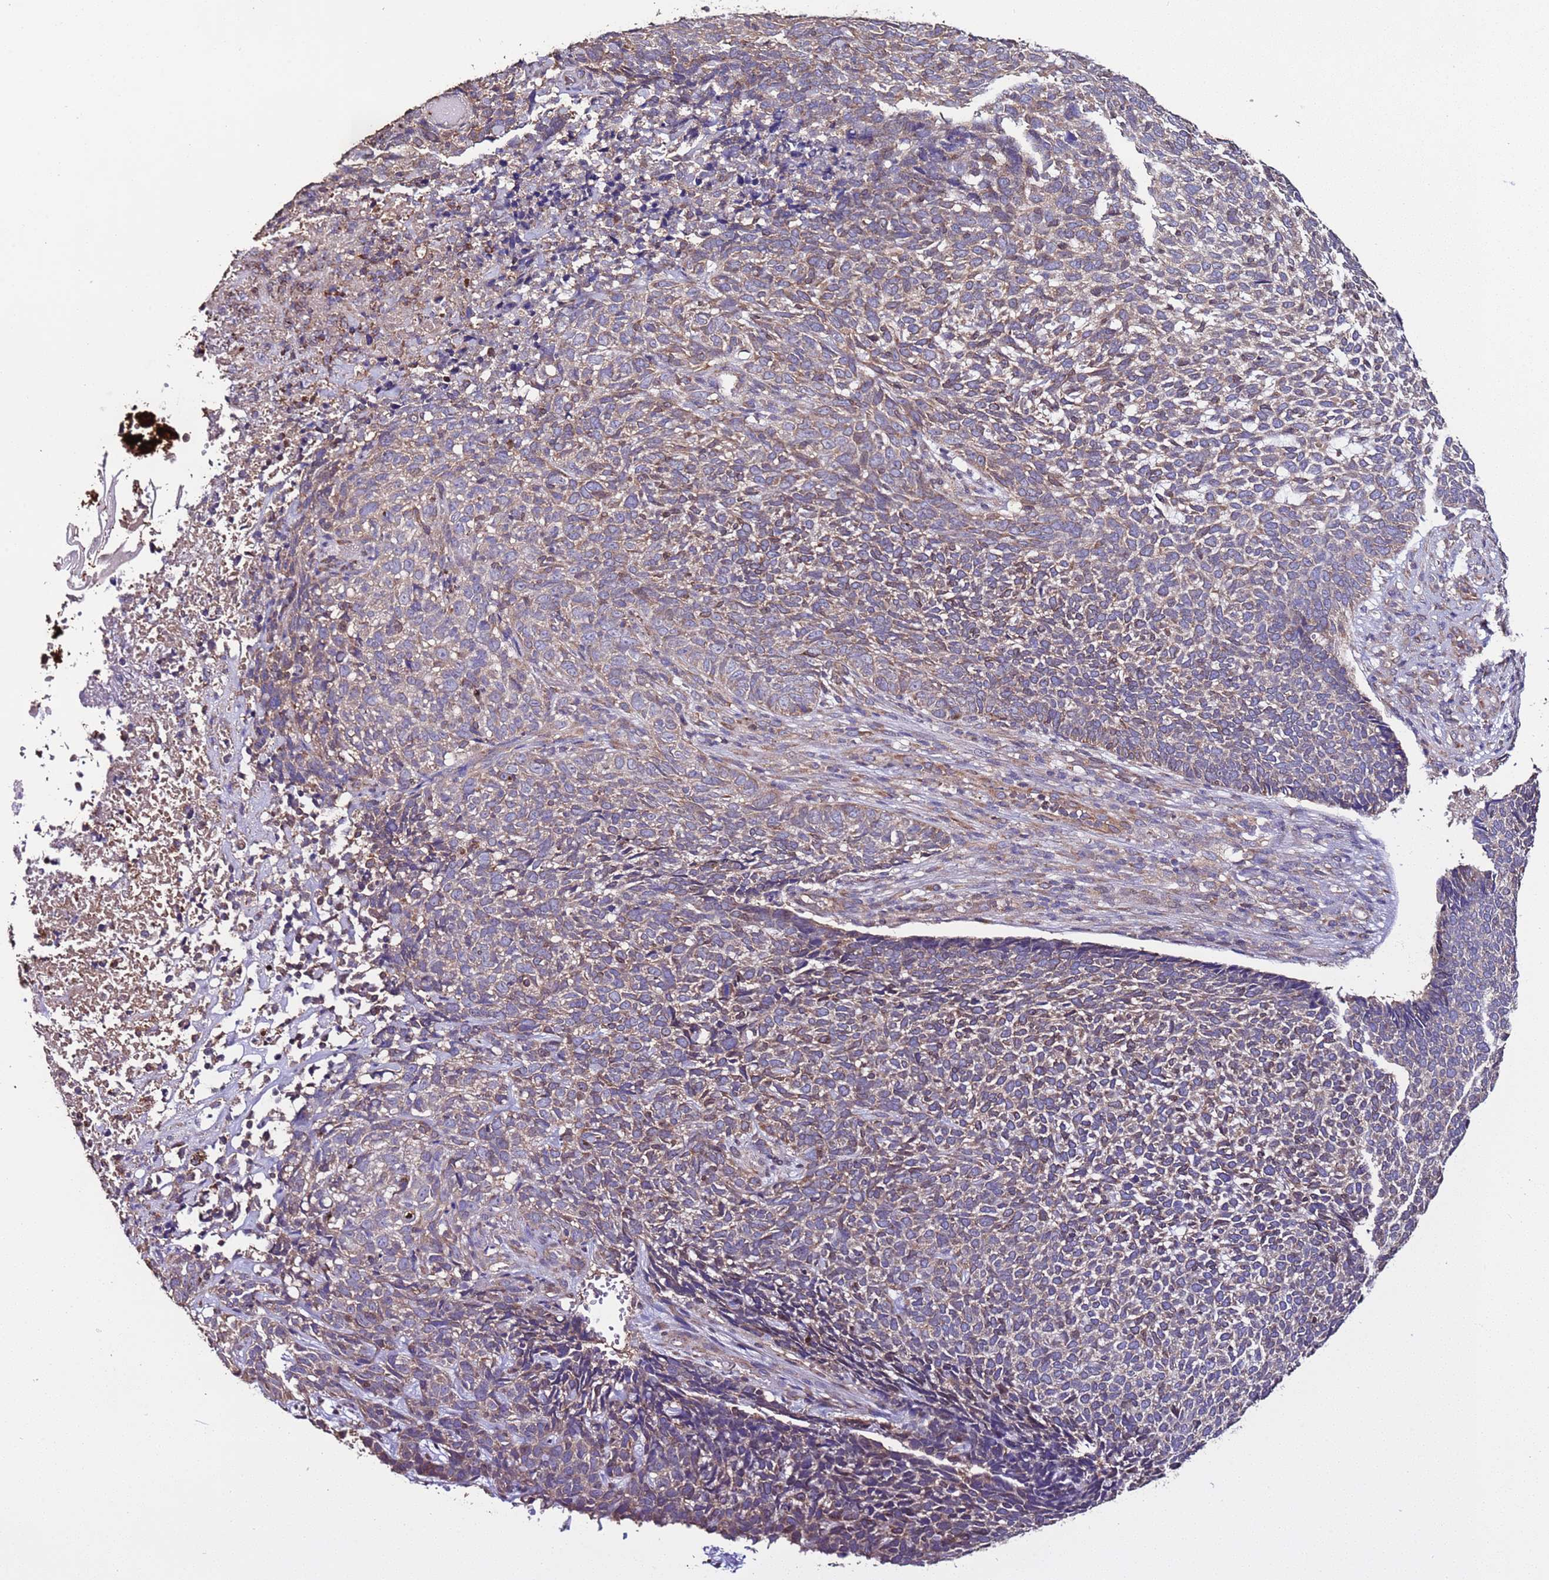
{"staining": {"intensity": "weak", "quantity": ">75%", "location": "cytoplasmic/membranous"}, "tissue": "skin cancer", "cell_type": "Tumor cells", "image_type": "cancer", "snomed": [{"axis": "morphology", "description": "Basal cell carcinoma"}, {"axis": "topography", "description": "Skin"}], "caption": "IHC of basal cell carcinoma (skin) reveals low levels of weak cytoplasmic/membranous expression in about >75% of tumor cells. (IHC, brightfield microscopy, high magnification).", "gene": "SLC41A3", "patient": {"sex": "female", "age": 84}}